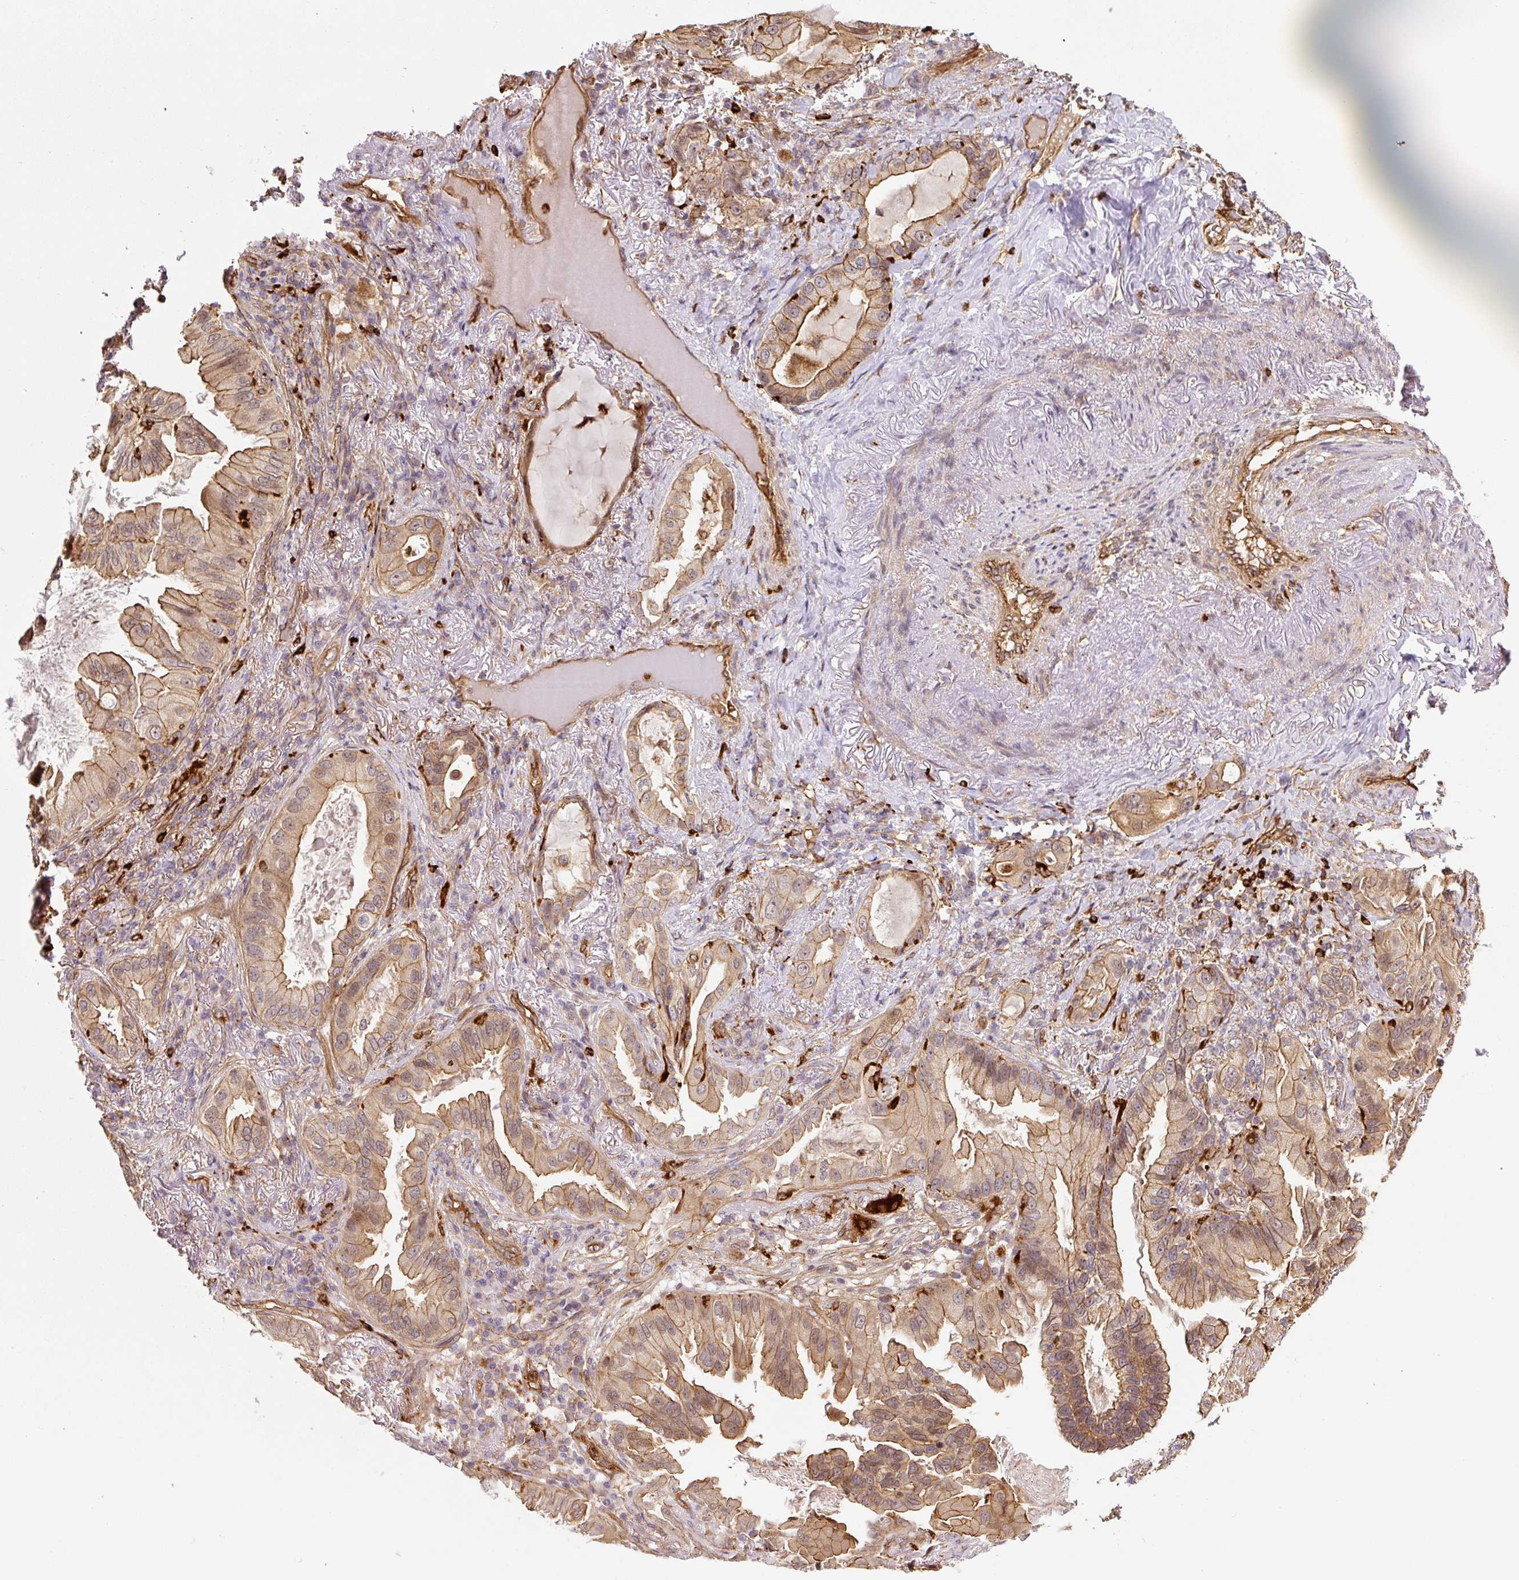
{"staining": {"intensity": "moderate", "quantity": ">75%", "location": "cytoplasmic/membranous"}, "tissue": "lung cancer", "cell_type": "Tumor cells", "image_type": "cancer", "snomed": [{"axis": "morphology", "description": "Adenocarcinoma, NOS"}, {"axis": "topography", "description": "Lung"}], "caption": "Brown immunohistochemical staining in lung adenocarcinoma exhibits moderate cytoplasmic/membranous staining in approximately >75% of tumor cells.", "gene": "B3GALT5", "patient": {"sex": "female", "age": 69}}